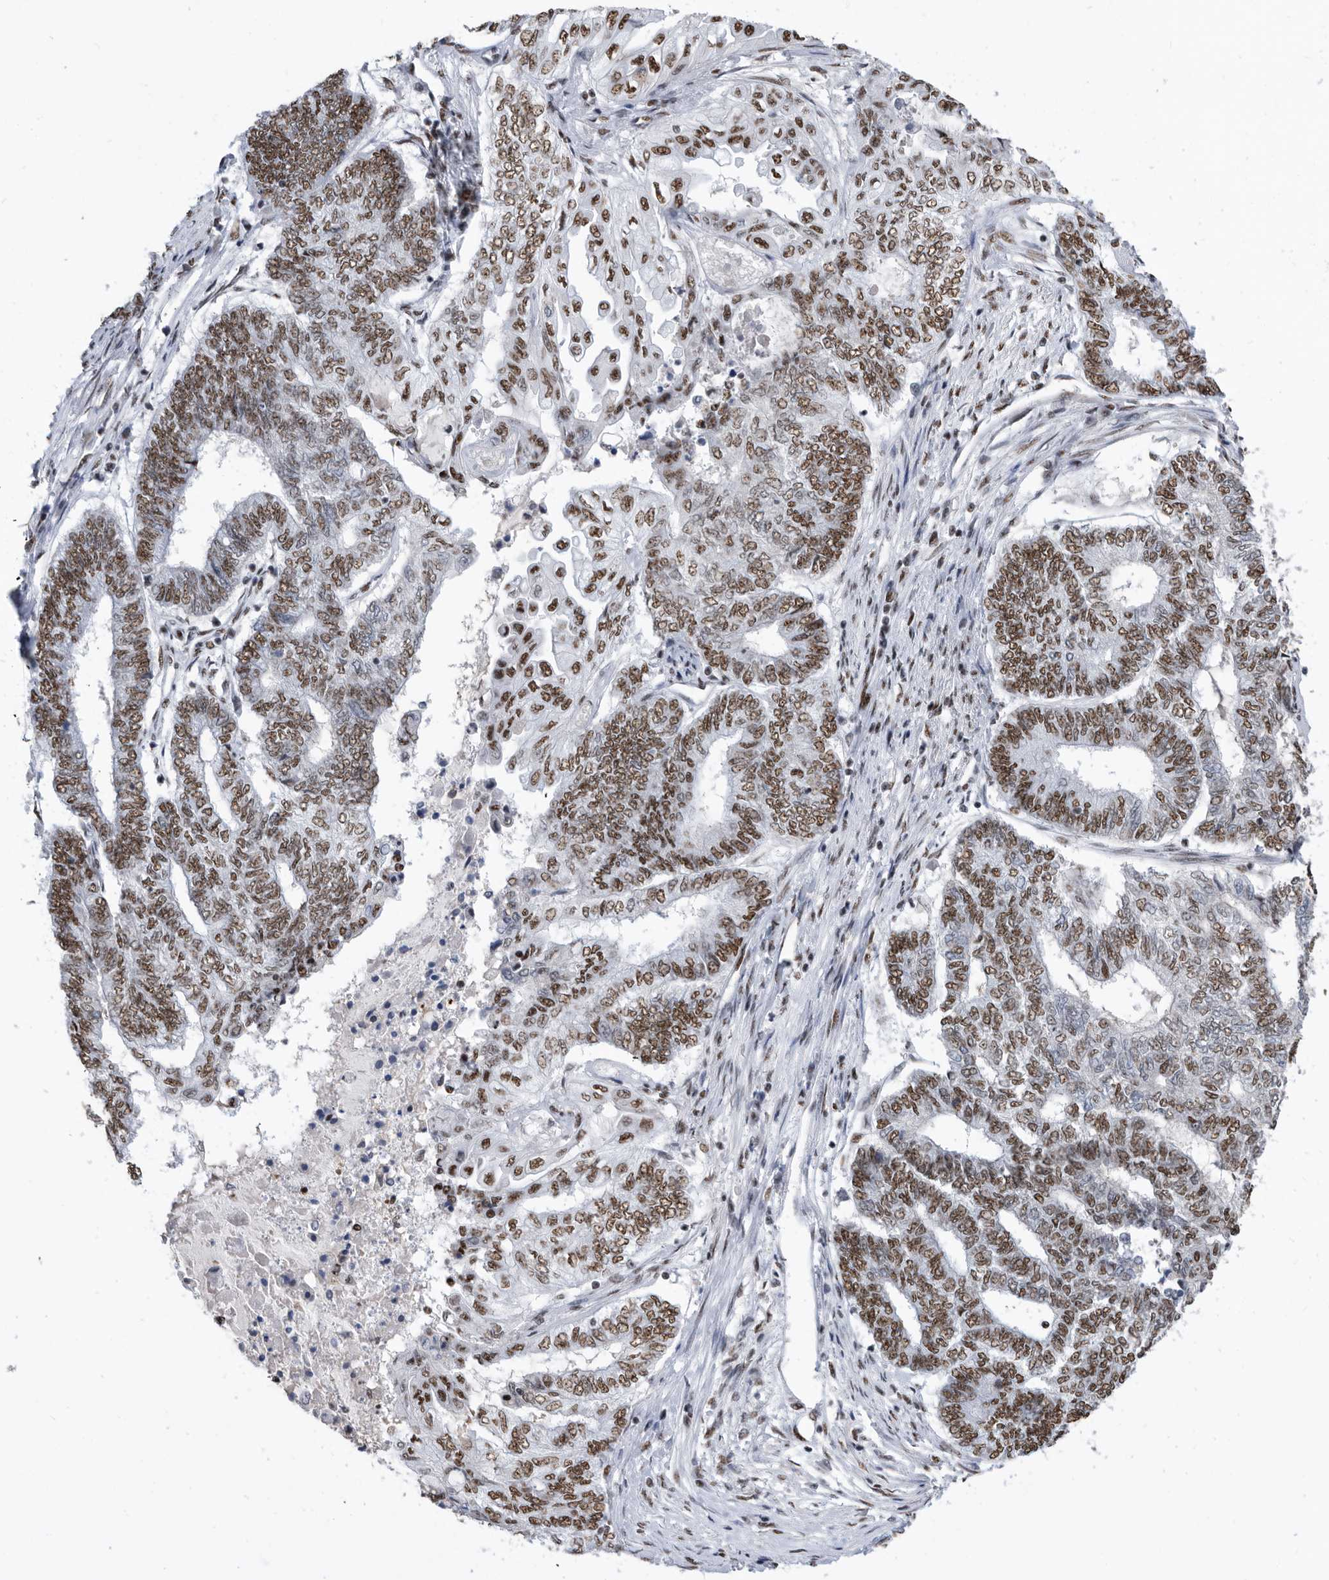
{"staining": {"intensity": "moderate", "quantity": ">75%", "location": "nuclear"}, "tissue": "endometrial cancer", "cell_type": "Tumor cells", "image_type": "cancer", "snomed": [{"axis": "morphology", "description": "Adenocarcinoma, NOS"}, {"axis": "topography", "description": "Uterus"}, {"axis": "topography", "description": "Endometrium"}], "caption": "High-magnification brightfield microscopy of adenocarcinoma (endometrial) stained with DAB (3,3'-diaminobenzidine) (brown) and counterstained with hematoxylin (blue). tumor cells exhibit moderate nuclear positivity is appreciated in approximately>75% of cells.", "gene": "SF3A1", "patient": {"sex": "female", "age": 70}}